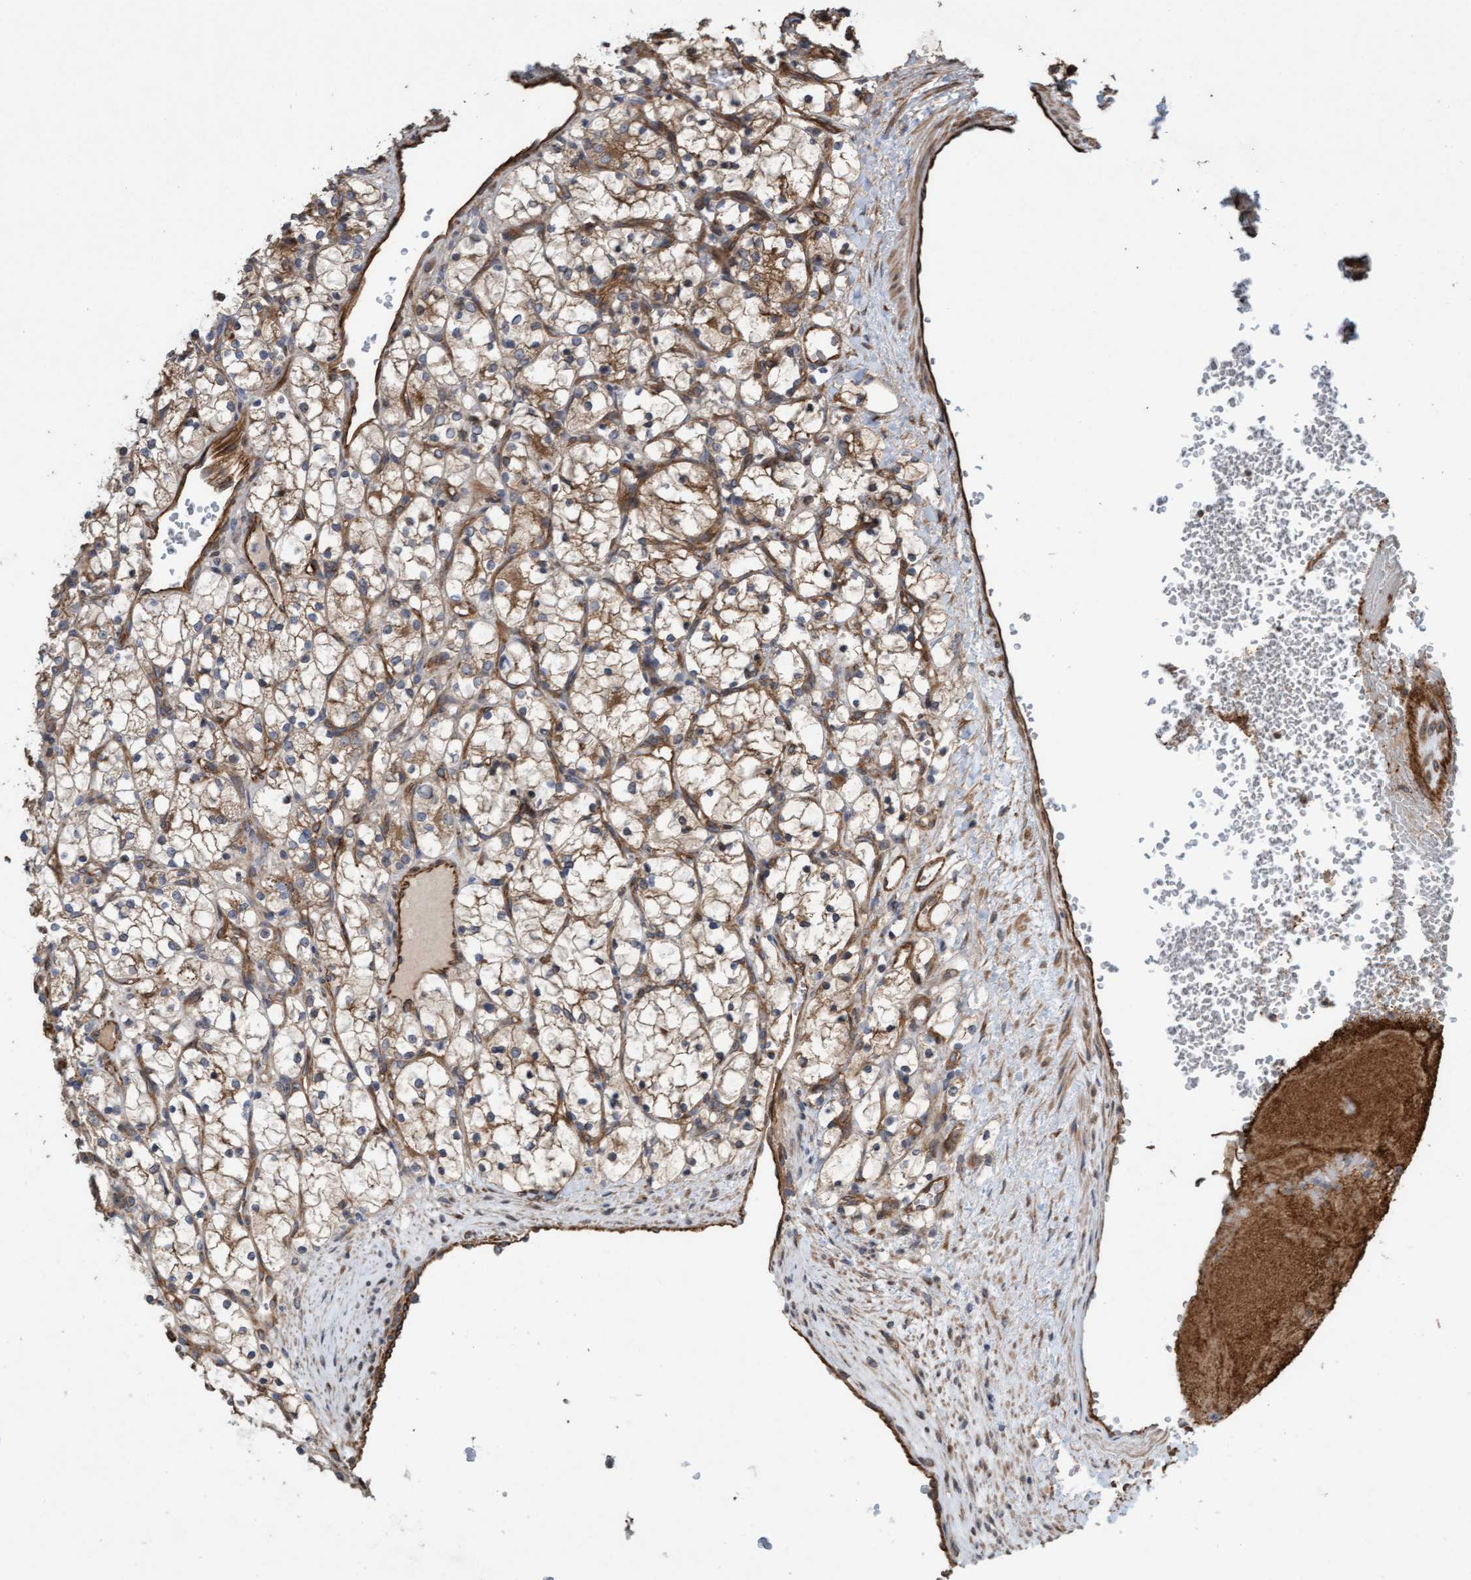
{"staining": {"intensity": "moderate", "quantity": "<25%", "location": "cytoplasmic/membranous"}, "tissue": "renal cancer", "cell_type": "Tumor cells", "image_type": "cancer", "snomed": [{"axis": "morphology", "description": "Adenocarcinoma, NOS"}, {"axis": "topography", "description": "Kidney"}], "caption": "A low amount of moderate cytoplasmic/membranous positivity is identified in approximately <25% of tumor cells in renal adenocarcinoma tissue.", "gene": "CDC42EP4", "patient": {"sex": "female", "age": 69}}